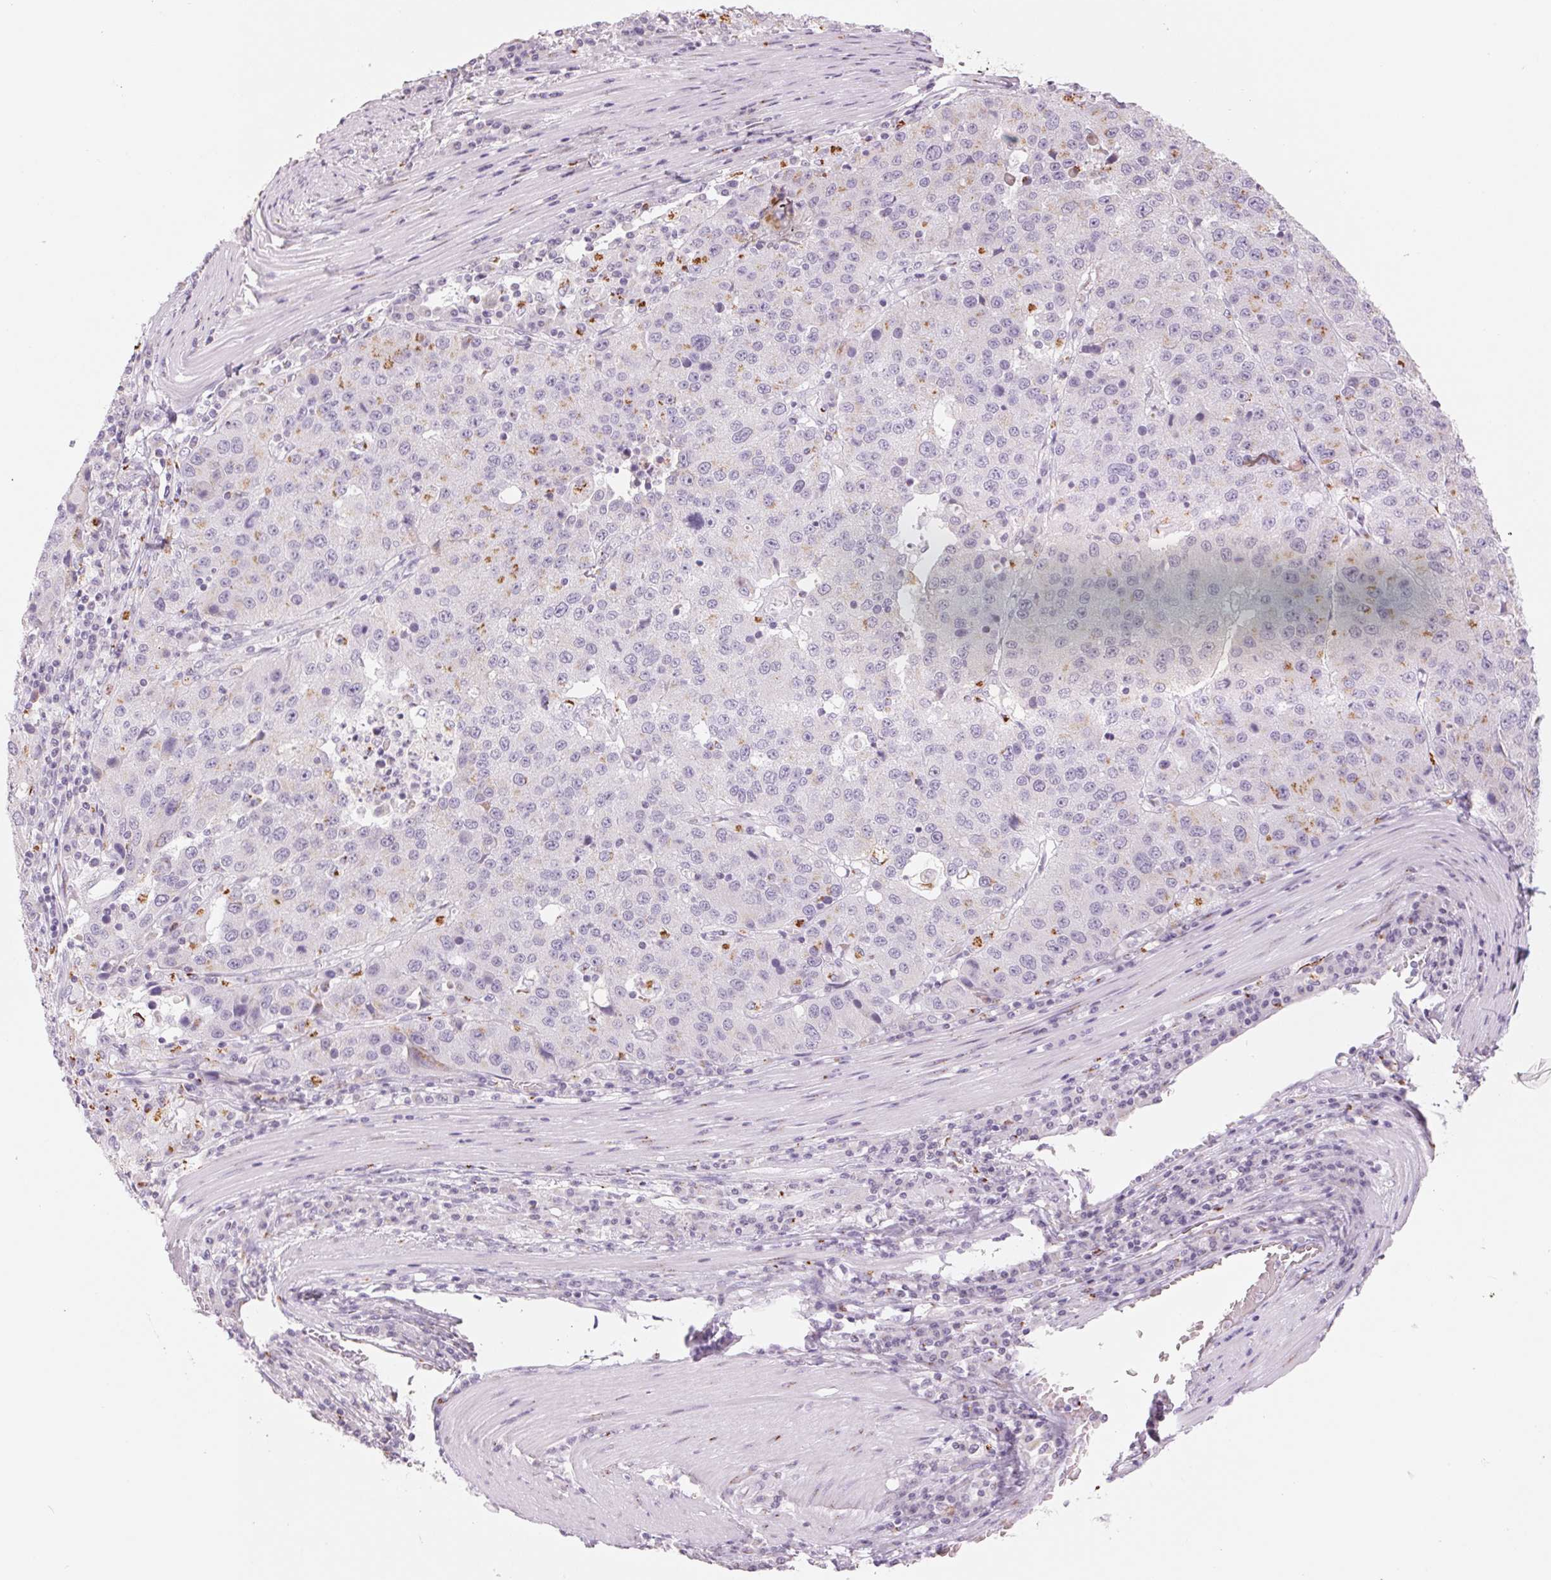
{"staining": {"intensity": "strong", "quantity": "<25%", "location": "cytoplasmic/membranous"}, "tissue": "stomach cancer", "cell_type": "Tumor cells", "image_type": "cancer", "snomed": [{"axis": "morphology", "description": "Adenocarcinoma, NOS"}, {"axis": "topography", "description": "Stomach"}], "caption": "The micrograph reveals a brown stain indicating the presence of a protein in the cytoplasmic/membranous of tumor cells in stomach adenocarcinoma.", "gene": "GALNT7", "patient": {"sex": "male", "age": 71}}